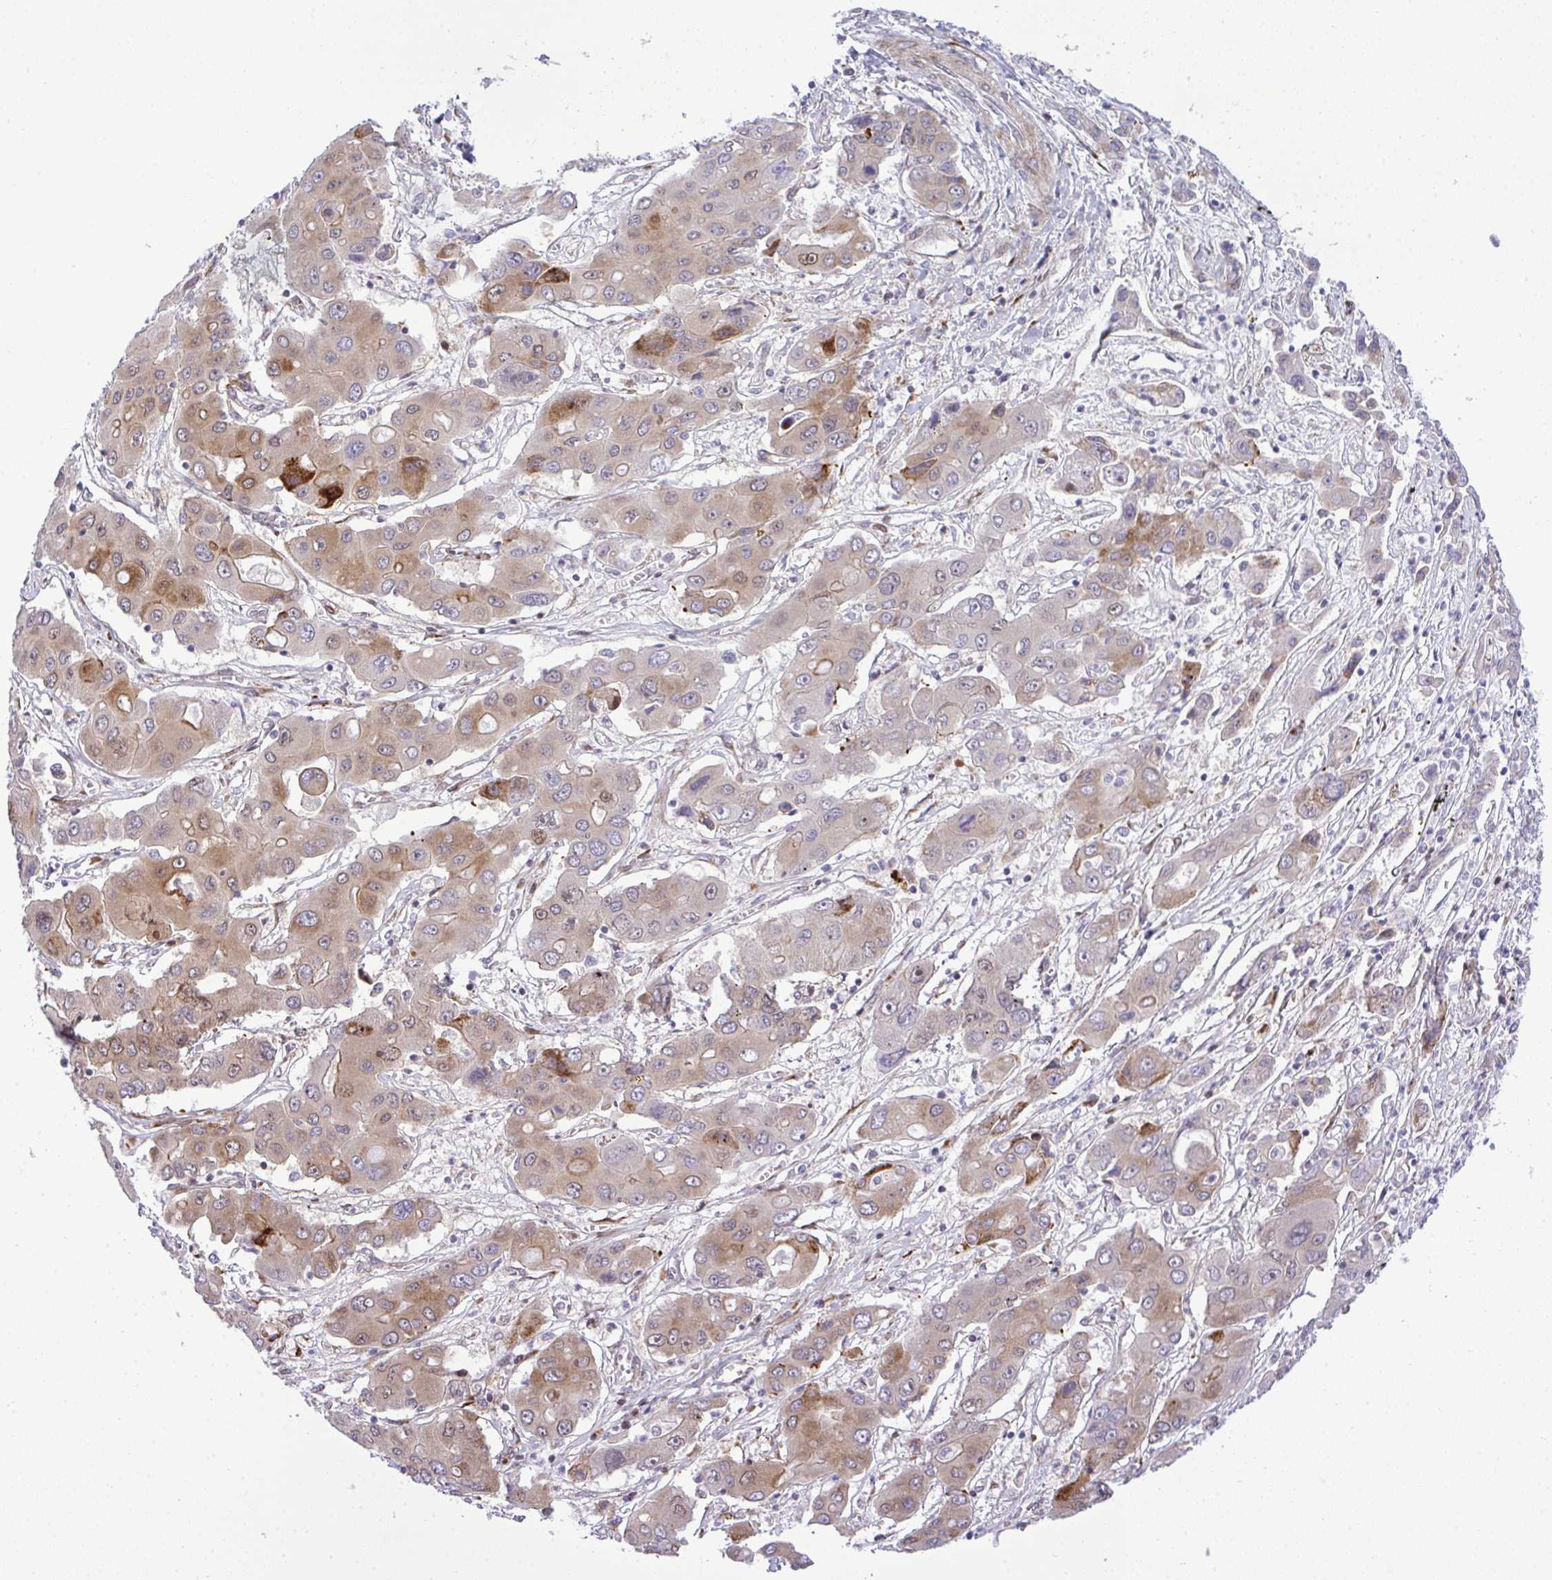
{"staining": {"intensity": "moderate", "quantity": "25%-75%", "location": "cytoplasmic/membranous"}, "tissue": "liver cancer", "cell_type": "Tumor cells", "image_type": "cancer", "snomed": [{"axis": "morphology", "description": "Cholangiocarcinoma"}, {"axis": "topography", "description": "Liver"}], "caption": "Immunohistochemical staining of human cholangiocarcinoma (liver) exhibits medium levels of moderate cytoplasmic/membranous expression in about 25%-75% of tumor cells.", "gene": "CASTOR2", "patient": {"sex": "male", "age": 67}}